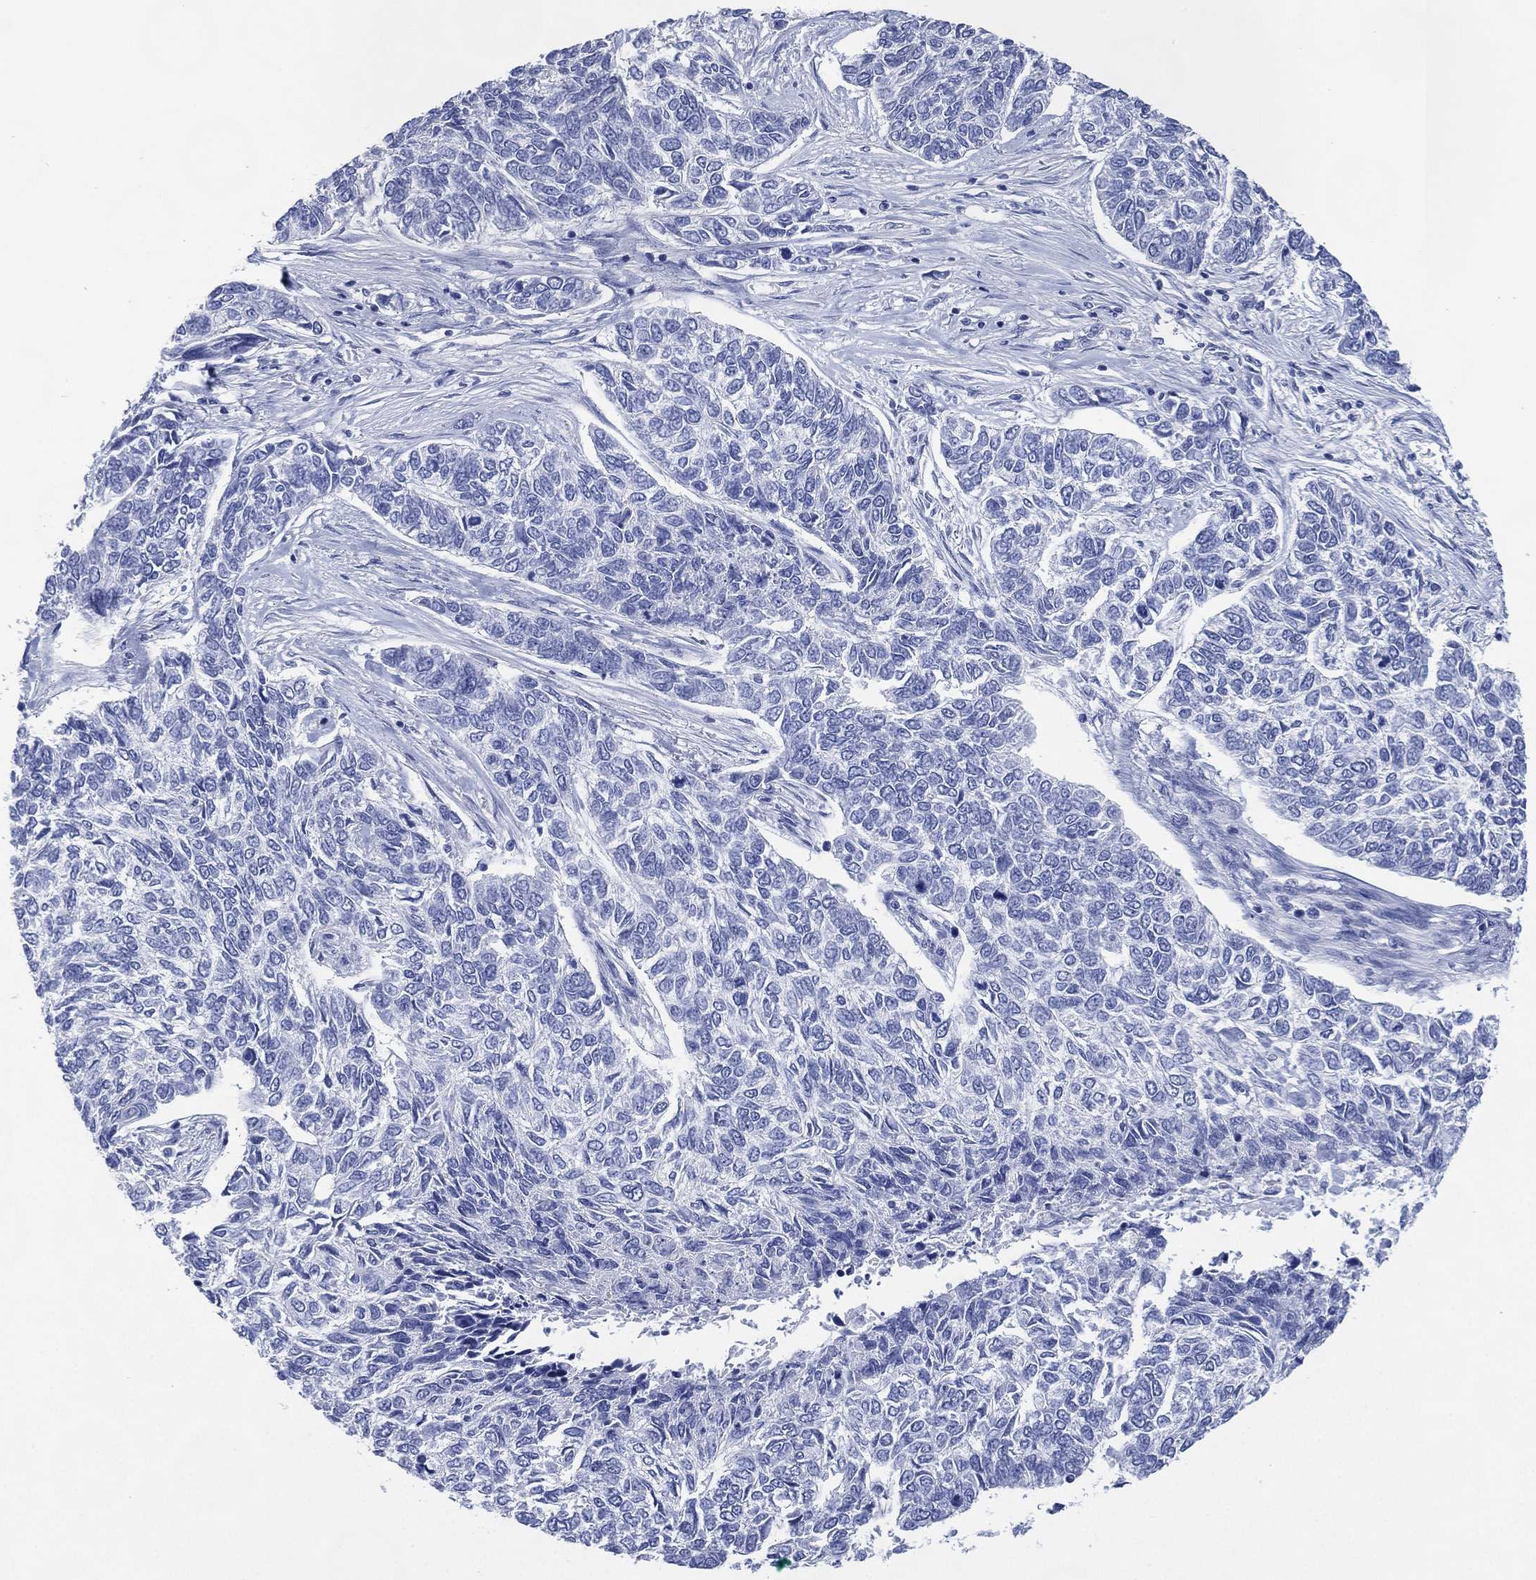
{"staining": {"intensity": "negative", "quantity": "none", "location": "none"}, "tissue": "skin cancer", "cell_type": "Tumor cells", "image_type": "cancer", "snomed": [{"axis": "morphology", "description": "Basal cell carcinoma"}, {"axis": "topography", "description": "Skin"}], "caption": "IHC micrograph of basal cell carcinoma (skin) stained for a protein (brown), which reveals no positivity in tumor cells.", "gene": "TMEM247", "patient": {"sex": "female", "age": 65}}